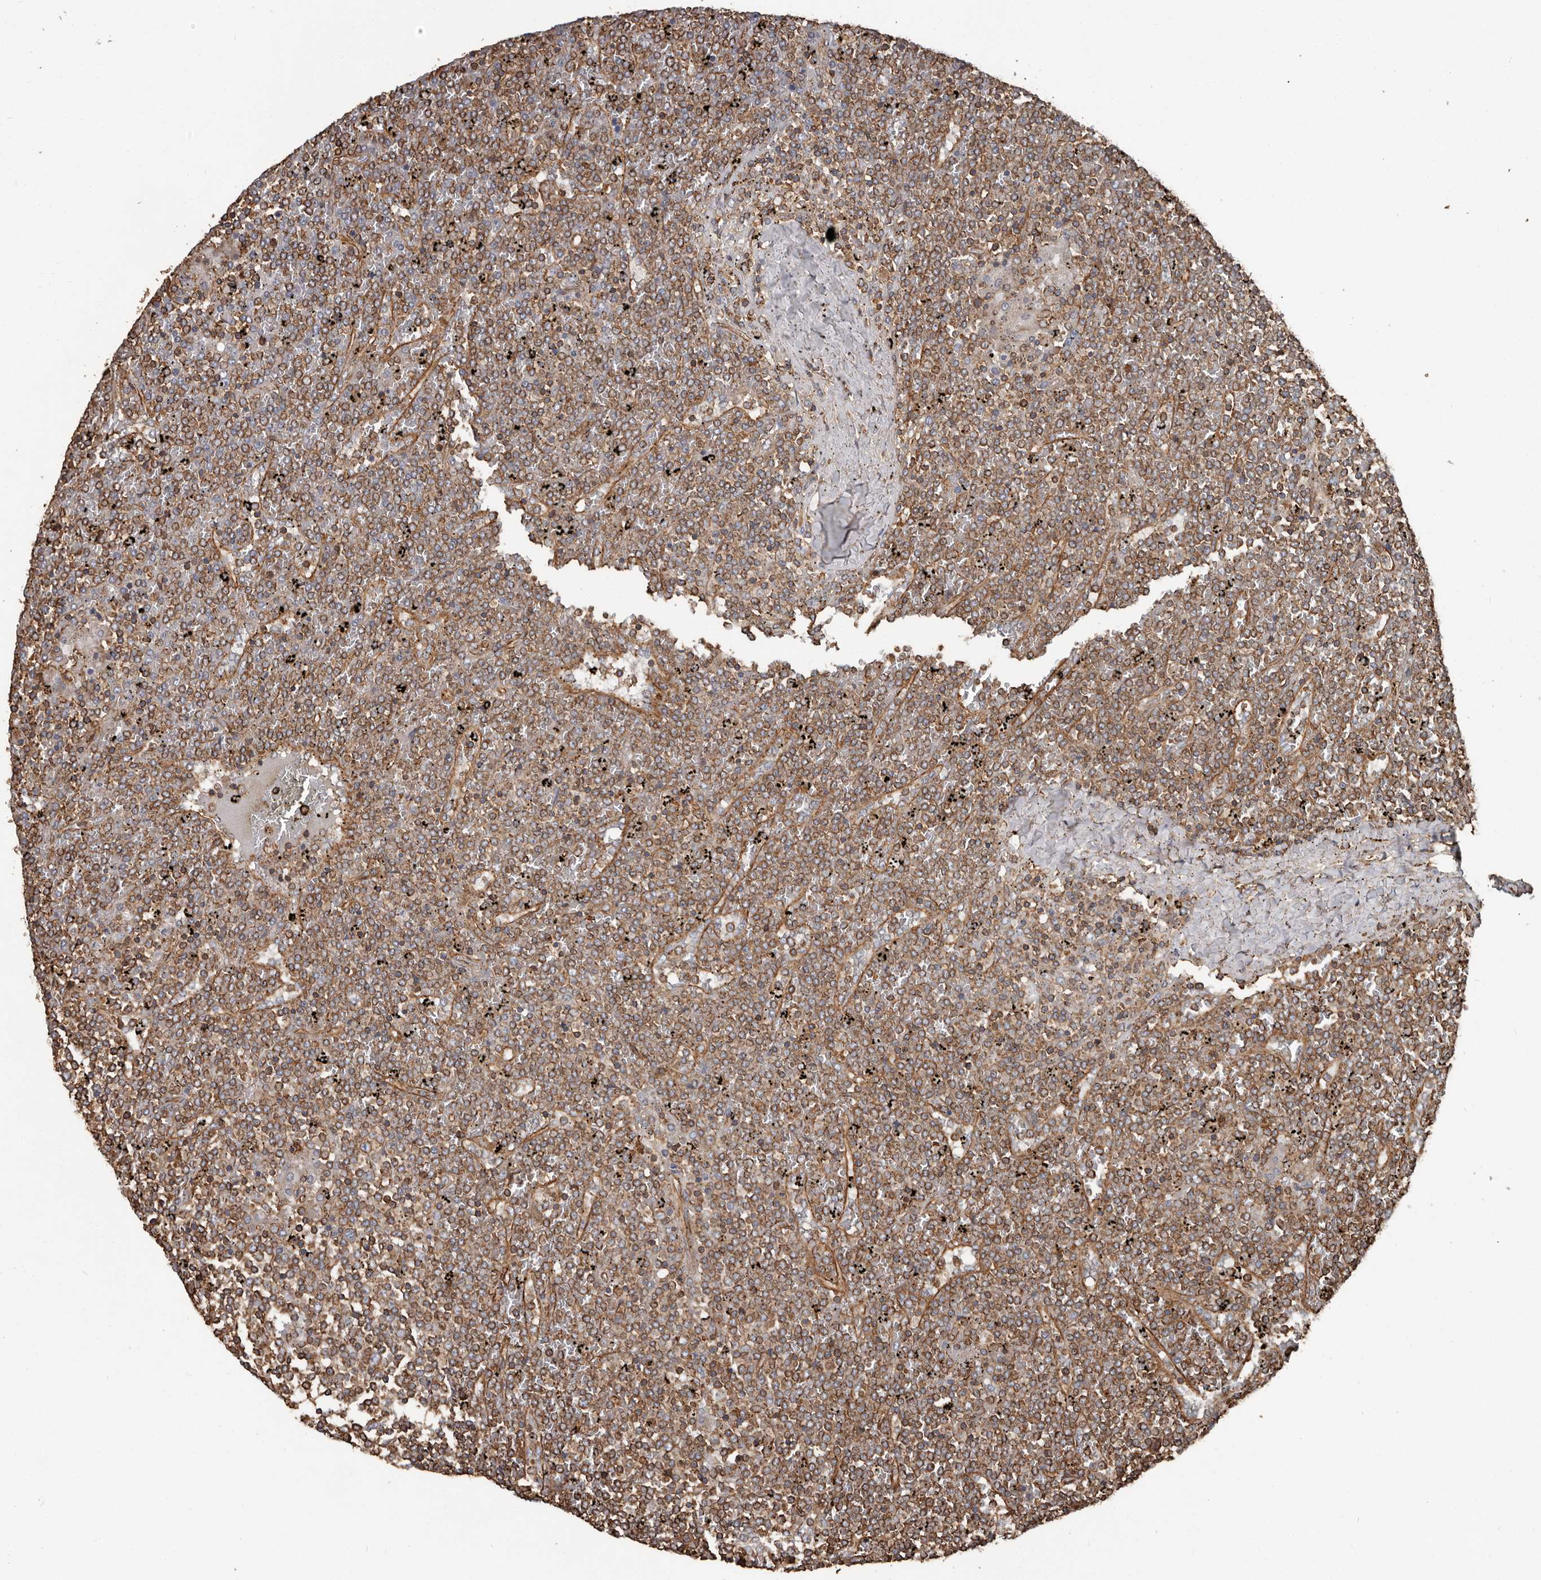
{"staining": {"intensity": "strong", "quantity": "25%-75%", "location": "cytoplasmic/membranous"}, "tissue": "lymphoma", "cell_type": "Tumor cells", "image_type": "cancer", "snomed": [{"axis": "morphology", "description": "Malignant lymphoma, non-Hodgkin's type, Low grade"}, {"axis": "topography", "description": "Spleen"}], "caption": "A micrograph of malignant lymphoma, non-Hodgkin's type (low-grade) stained for a protein shows strong cytoplasmic/membranous brown staining in tumor cells. (DAB (3,3'-diaminobenzidine) = brown stain, brightfield microscopy at high magnification).", "gene": "DENND6B", "patient": {"sex": "female", "age": 19}}